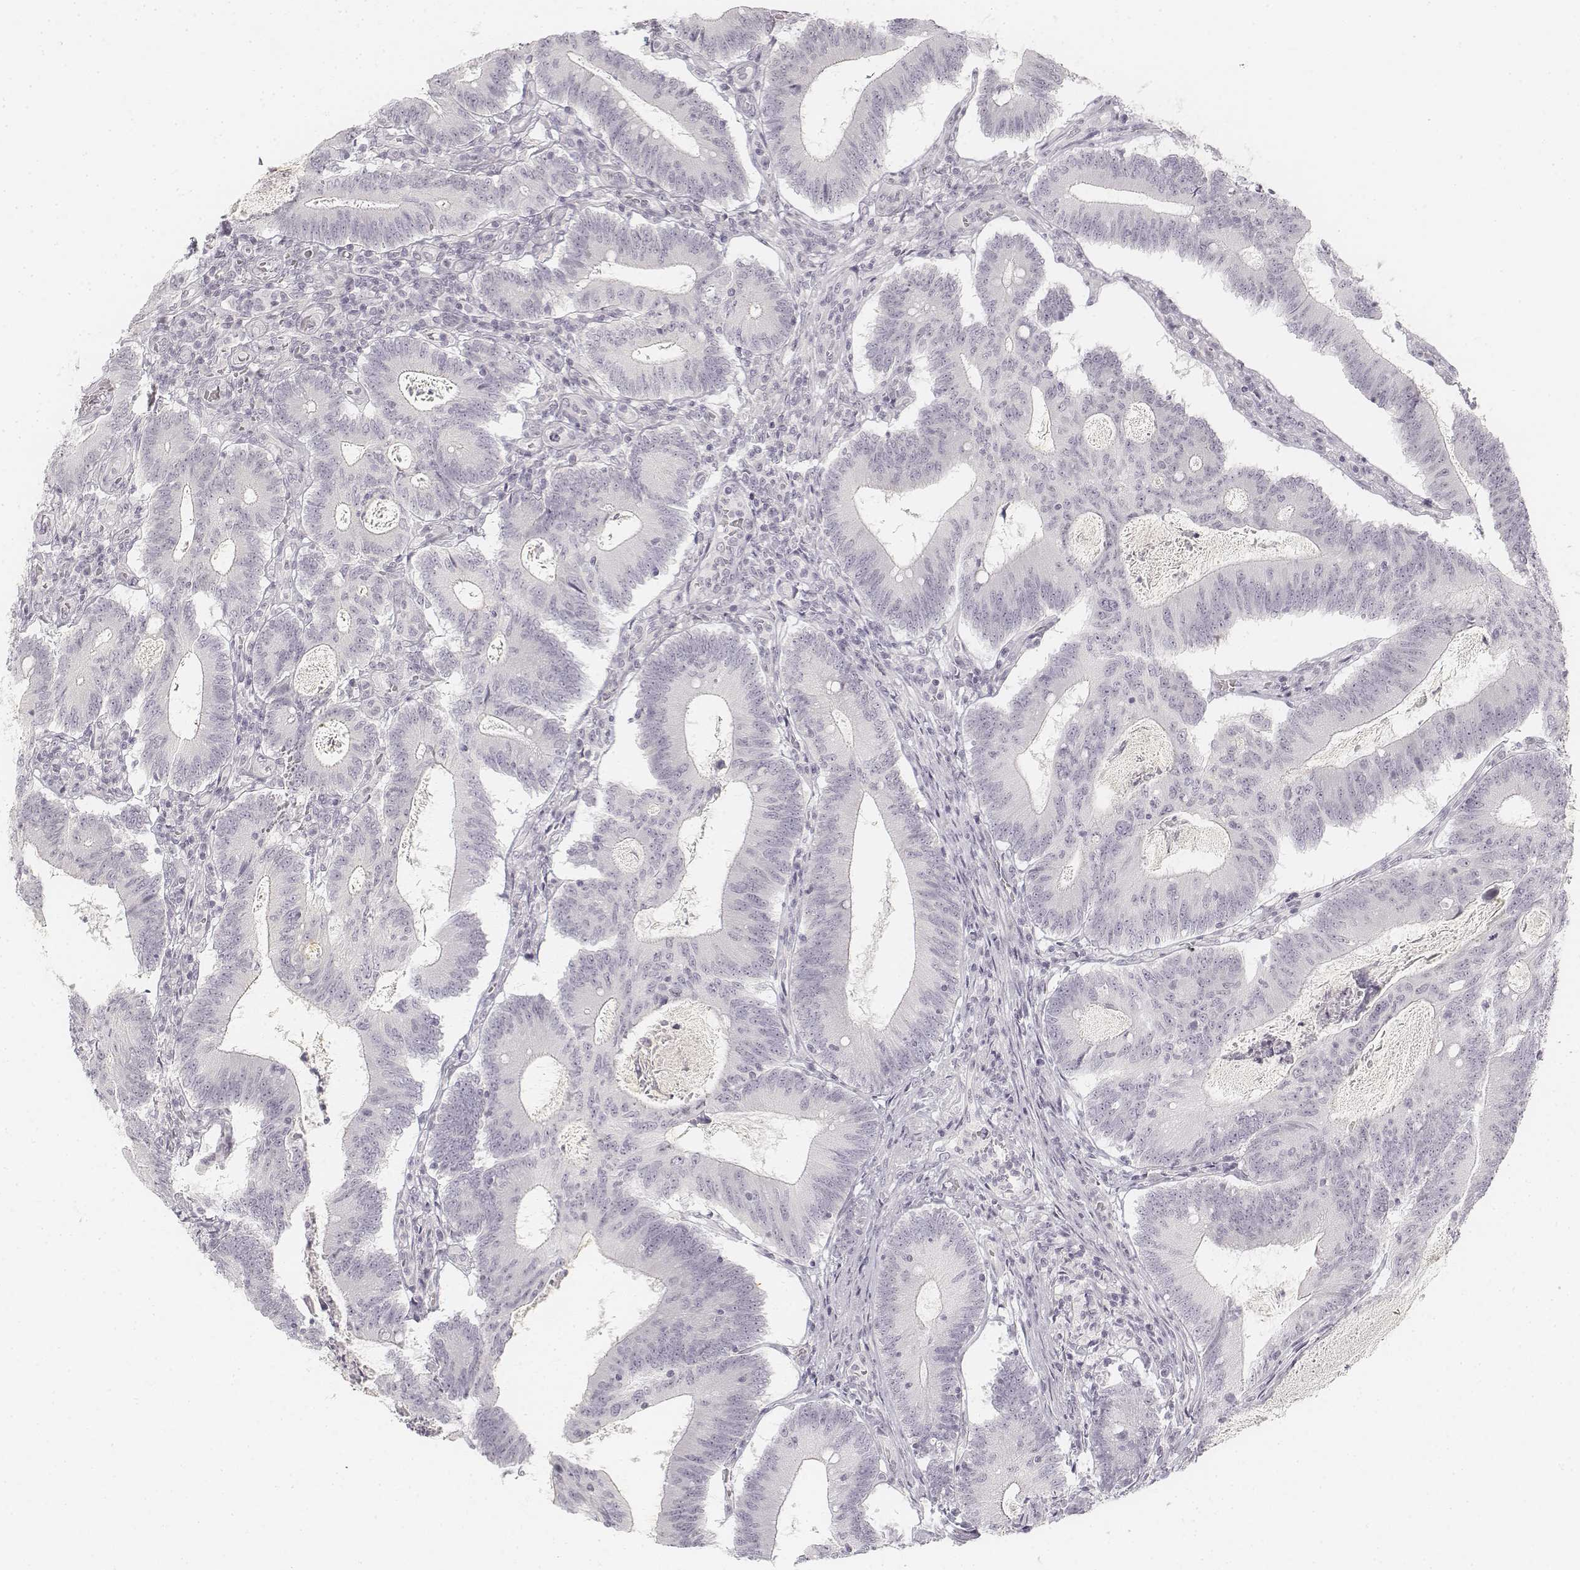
{"staining": {"intensity": "negative", "quantity": "none", "location": "none"}, "tissue": "colorectal cancer", "cell_type": "Tumor cells", "image_type": "cancer", "snomed": [{"axis": "morphology", "description": "Adenocarcinoma, NOS"}, {"axis": "topography", "description": "Colon"}], "caption": "Histopathology image shows no significant protein expression in tumor cells of colorectal cancer.", "gene": "KRT25", "patient": {"sex": "female", "age": 70}}